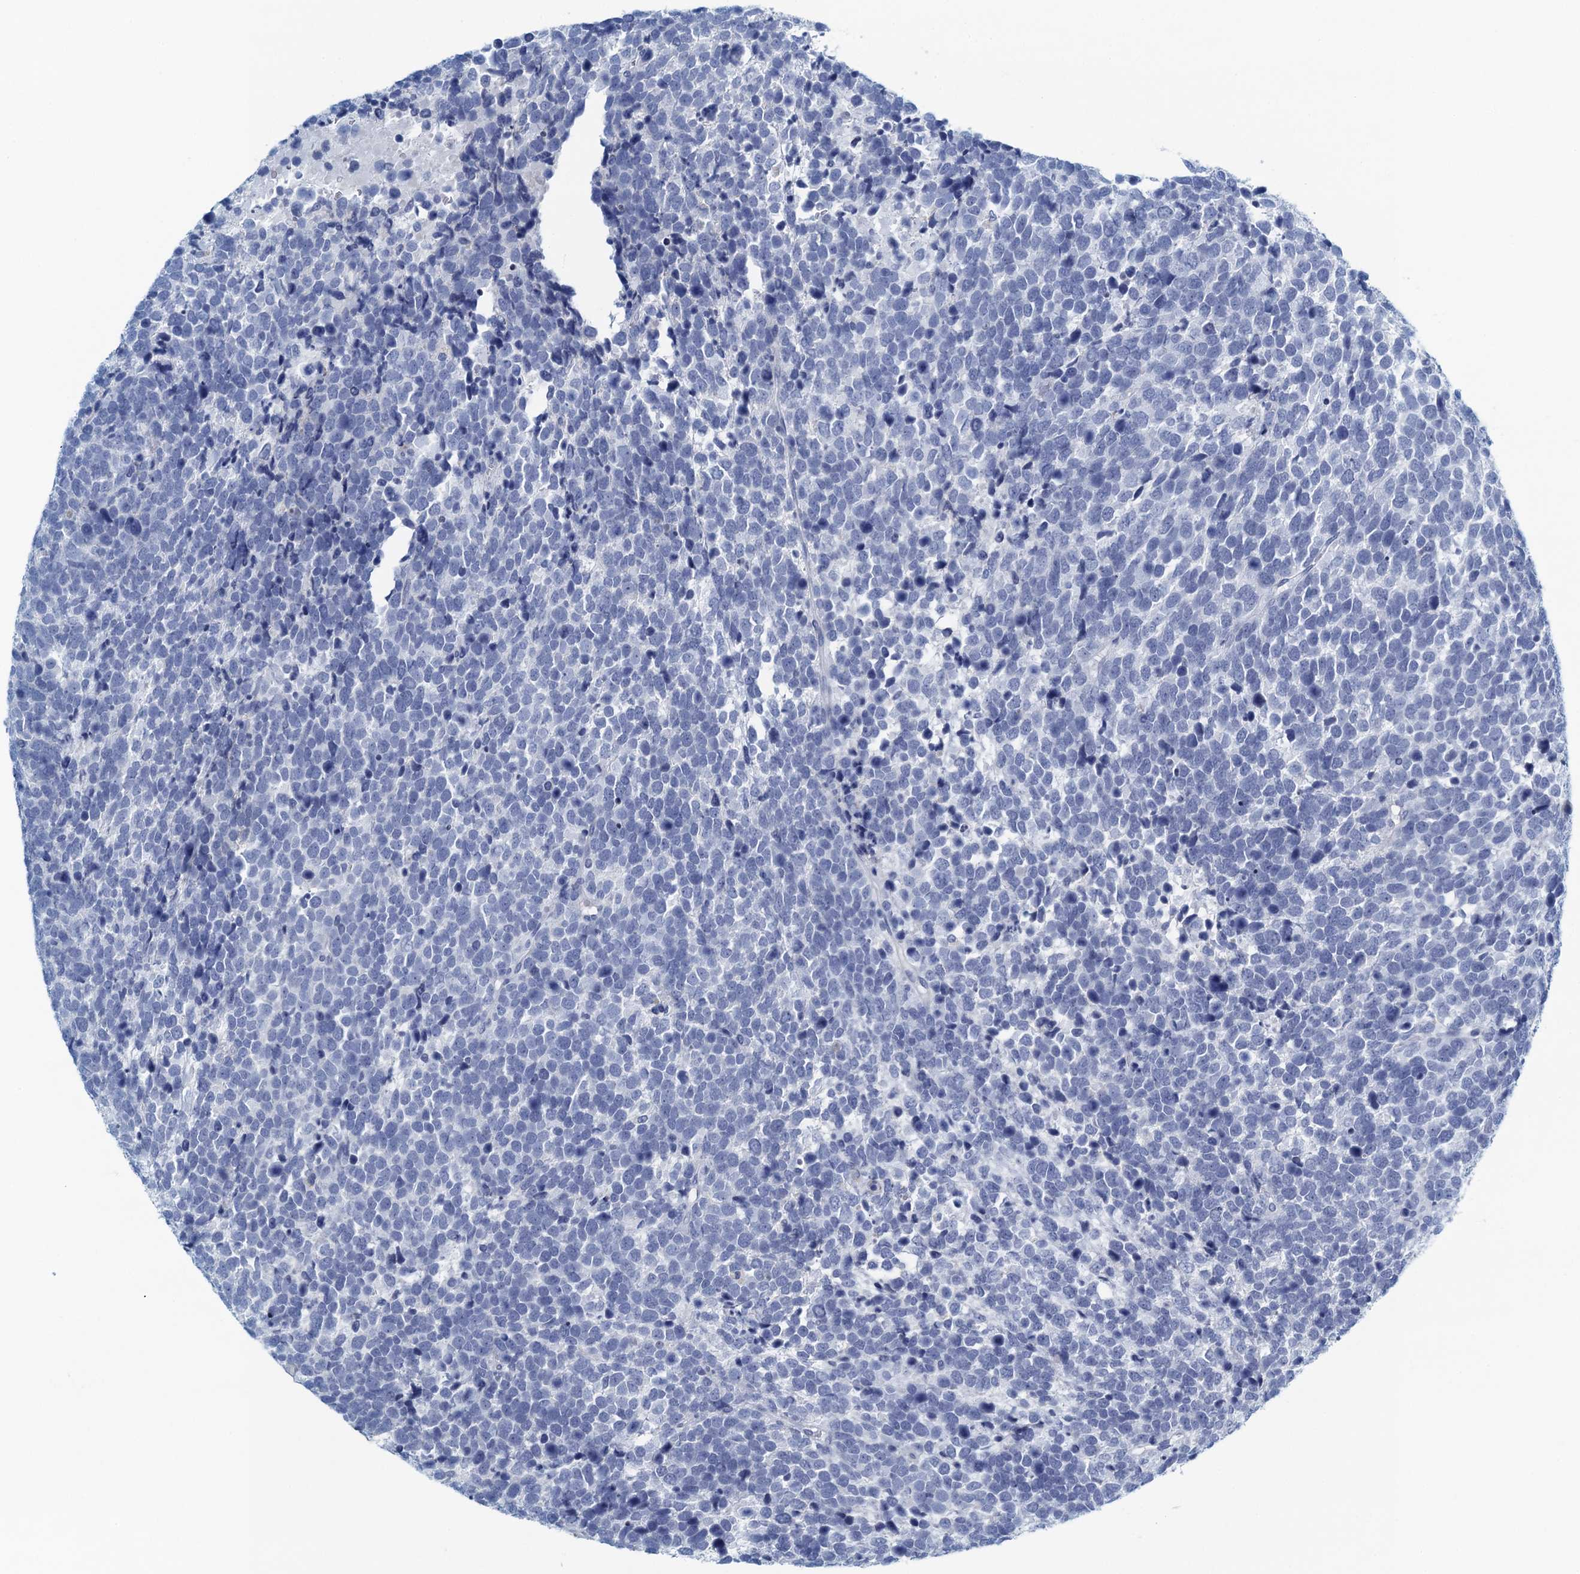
{"staining": {"intensity": "negative", "quantity": "none", "location": "none"}, "tissue": "urothelial cancer", "cell_type": "Tumor cells", "image_type": "cancer", "snomed": [{"axis": "morphology", "description": "Urothelial carcinoma, High grade"}, {"axis": "topography", "description": "Urinary bladder"}], "caption": "DAB immunohistochemical staining of human urothelial carcinoma (high-grade) shows no significant expression in tumor cells. (DAB (3,3'-diaminobenzidine) IHC, high magnification).", "gene": "C10orf88", "patient": {"sex": "female", "age": 82}}